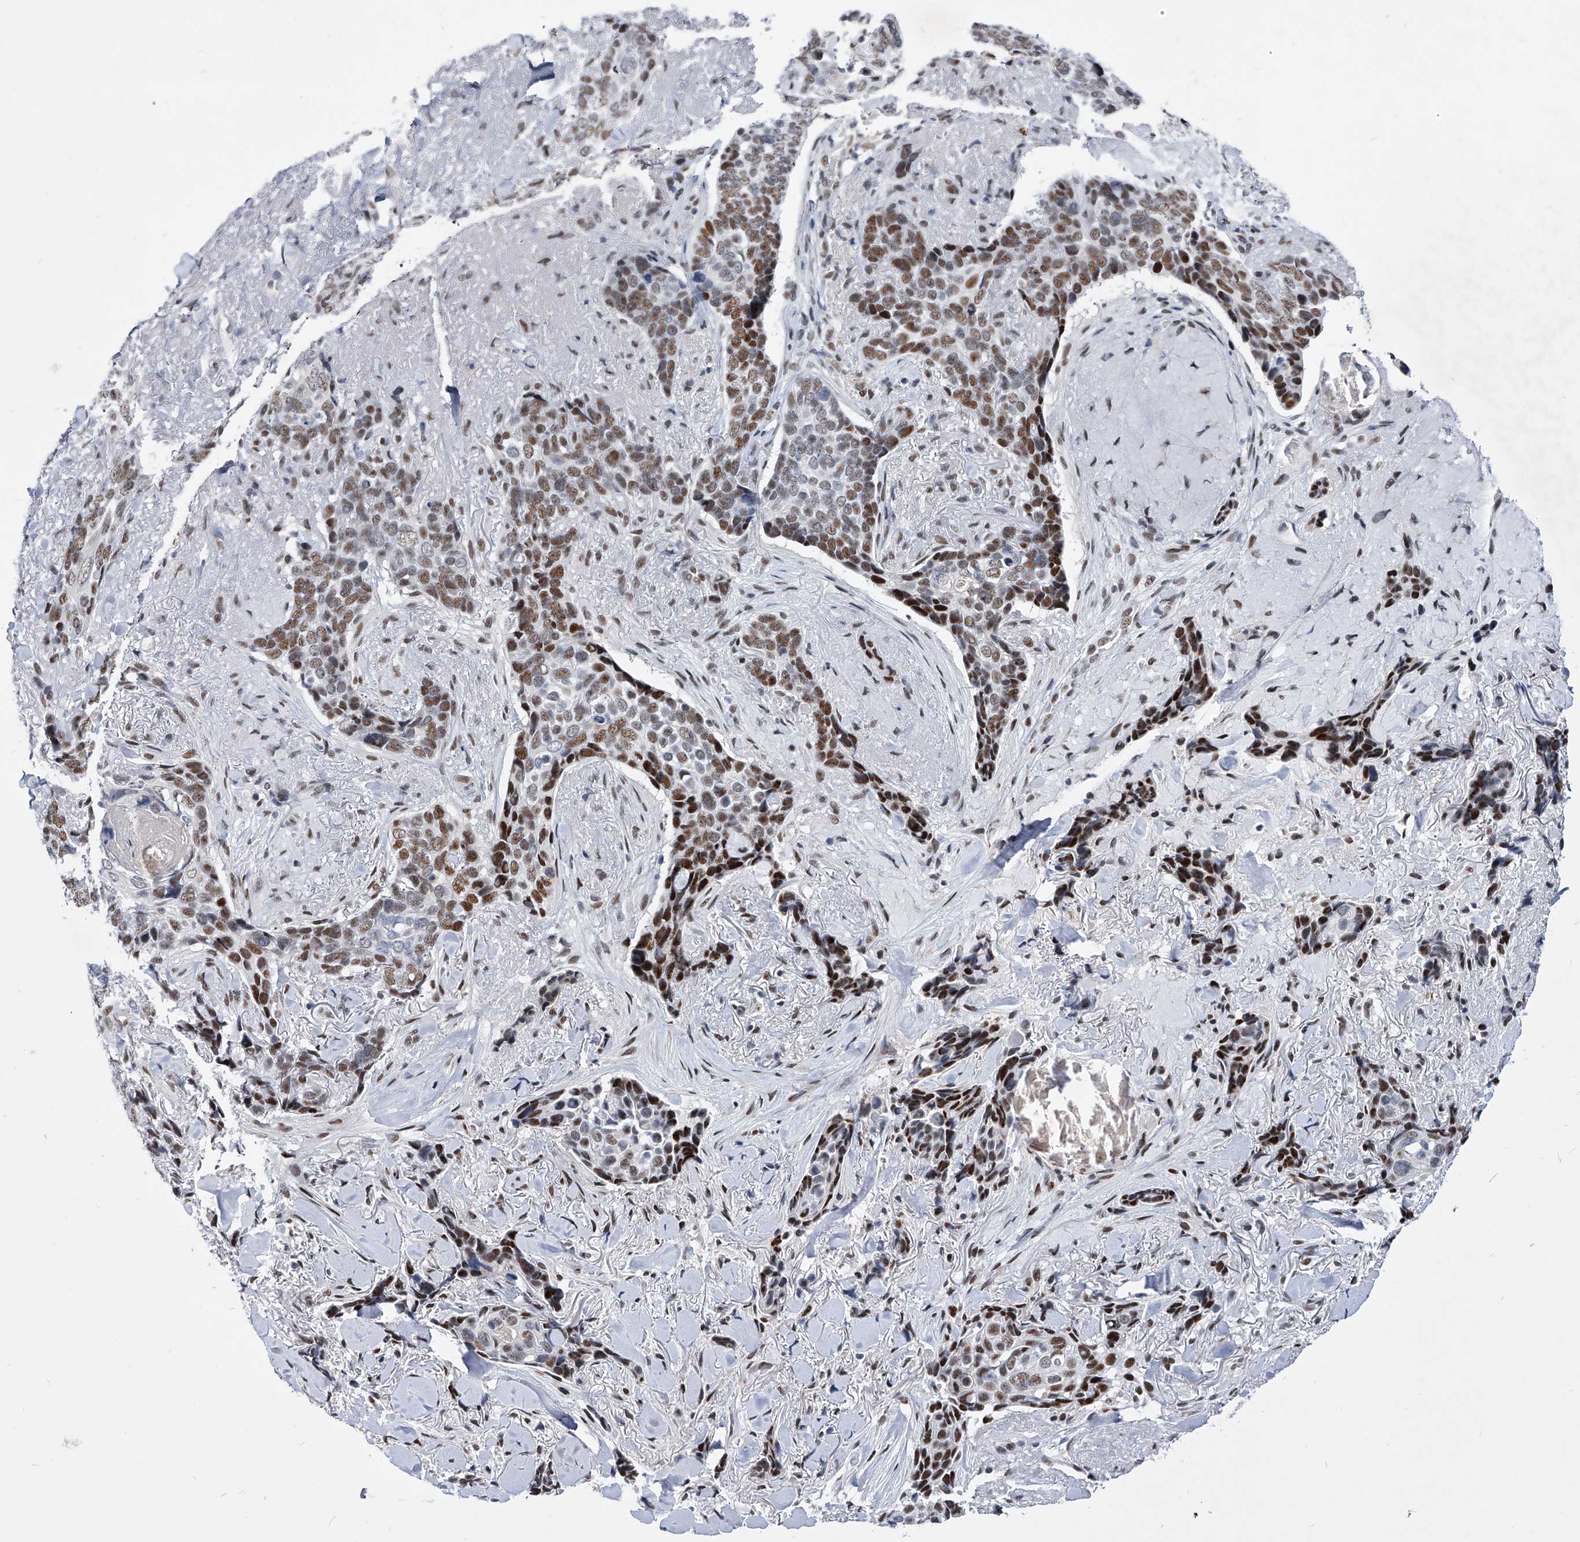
{"staining": {"intensity": "moderate", "quantity": ">75%", "location": "nuclear"}, "tissue": "skin cancer", "cell_type": "Tumor cells", "image_type": "cancer", "snomed": [{"axis": "morphology", "description": "Basal cell carcinoma"}, {"axis": "topography", "description": "Skin"}], "caption": "This photomicrograph exhibits immunohistochemistry staining of skin cancer (basal cell carcinoma), with medium moderate nuclear staining in approximately >75% of tumor cells.", "gene": "TESK2", "patient": {"sex": "female", "age": 82}}